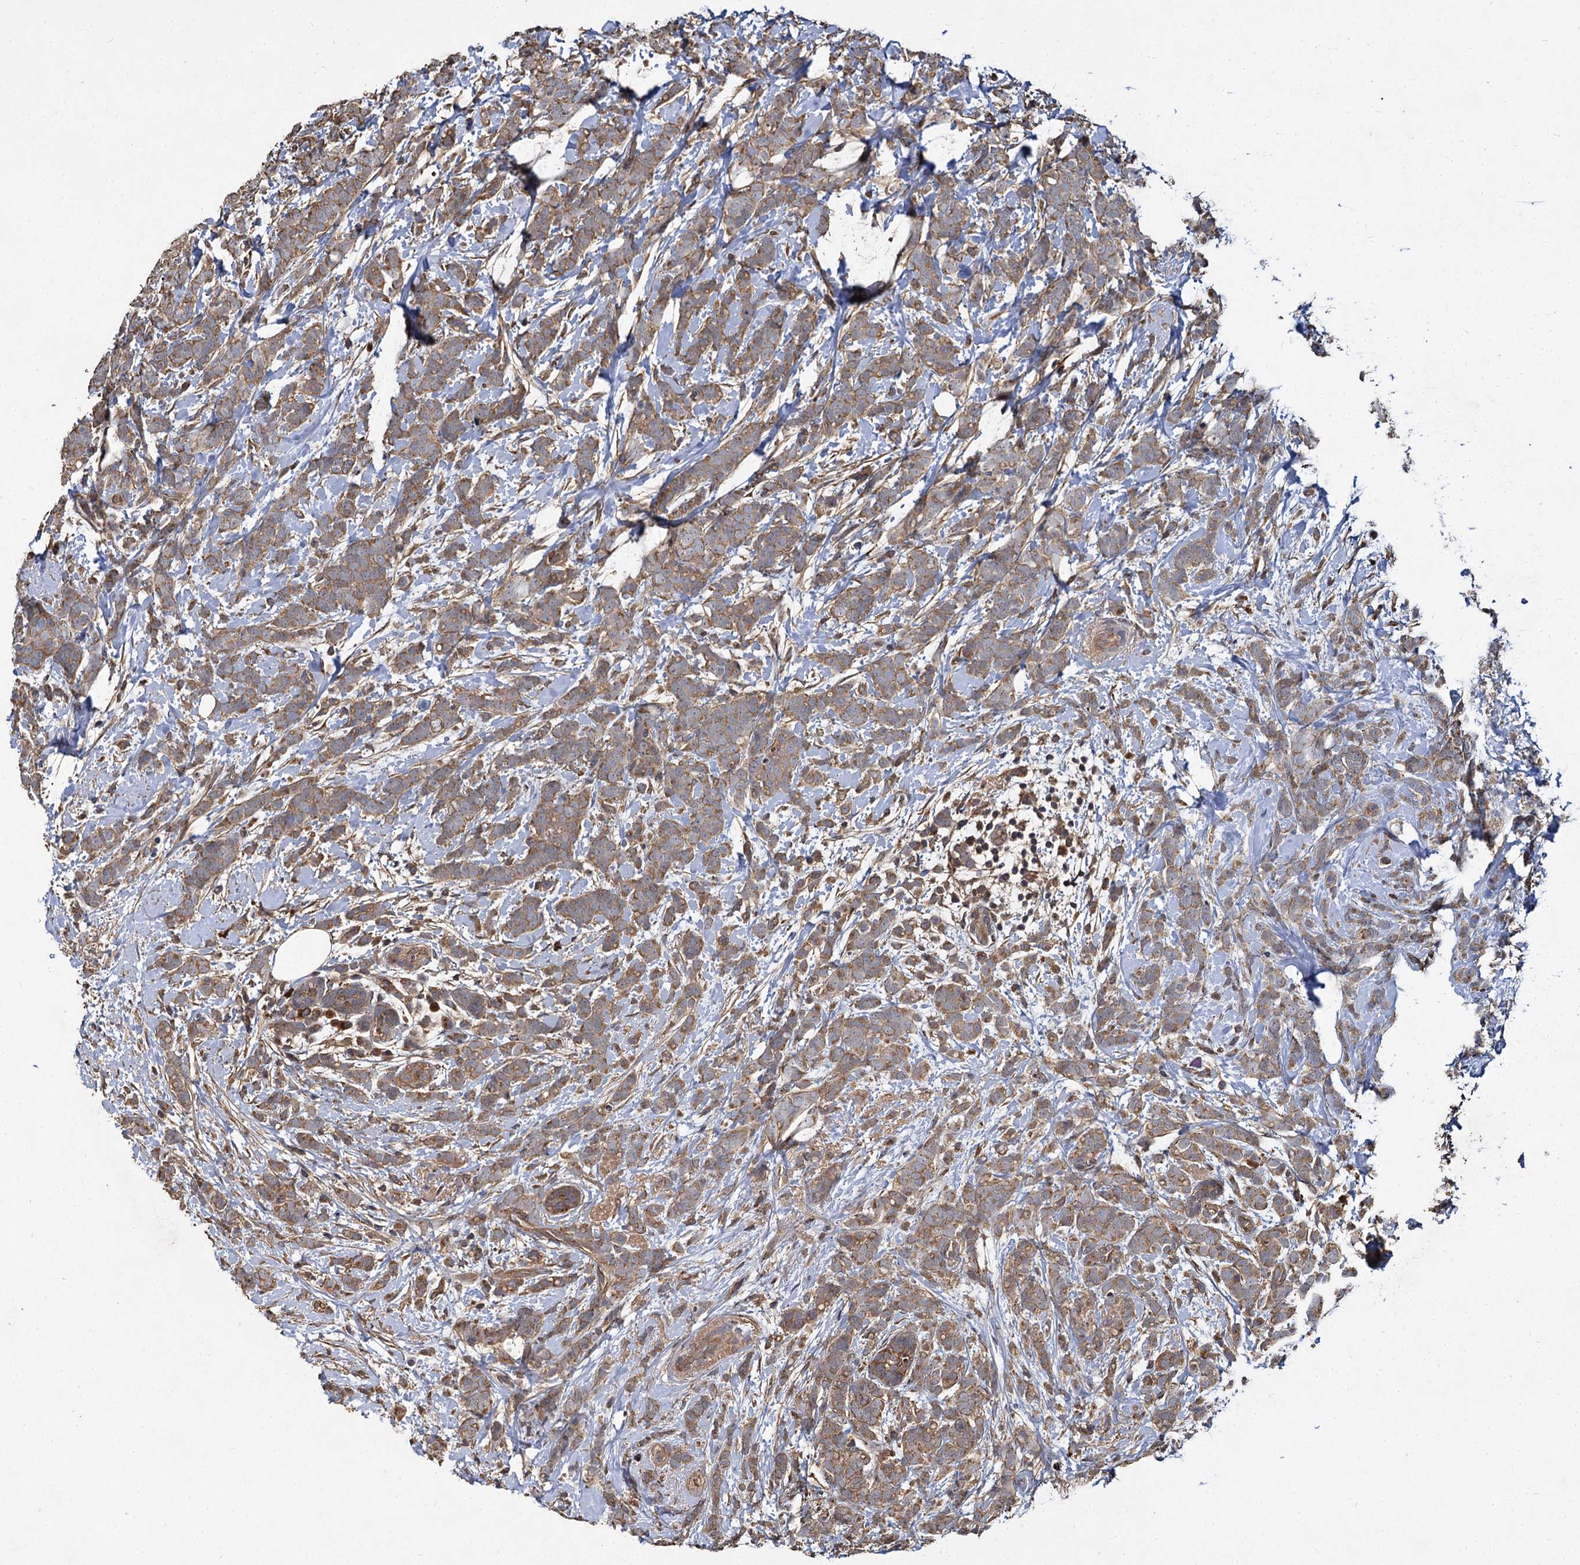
{"staining": {"intensity": "moderate", "quantity": ">75%", "location": "cytoplasmic/membranous"}, "tissue": "breast cancer", "cell_type": "Tumor cells", "image_type": "cancer", "snomed": [{"axis": "morphology", "description": "Lobular carcinoma"}, {"axis": "topography", "description": "Breast"}], "caption": "Approximately >75% of tumor cells in human breast cancer (lobular carcinoma) demonstrate moderate cytoplasmic/membranous protein positivity as visualized by brown immunohistochemical staining.", "gene": "GCLC", "patient": {"sex": "female", "age": 58}}